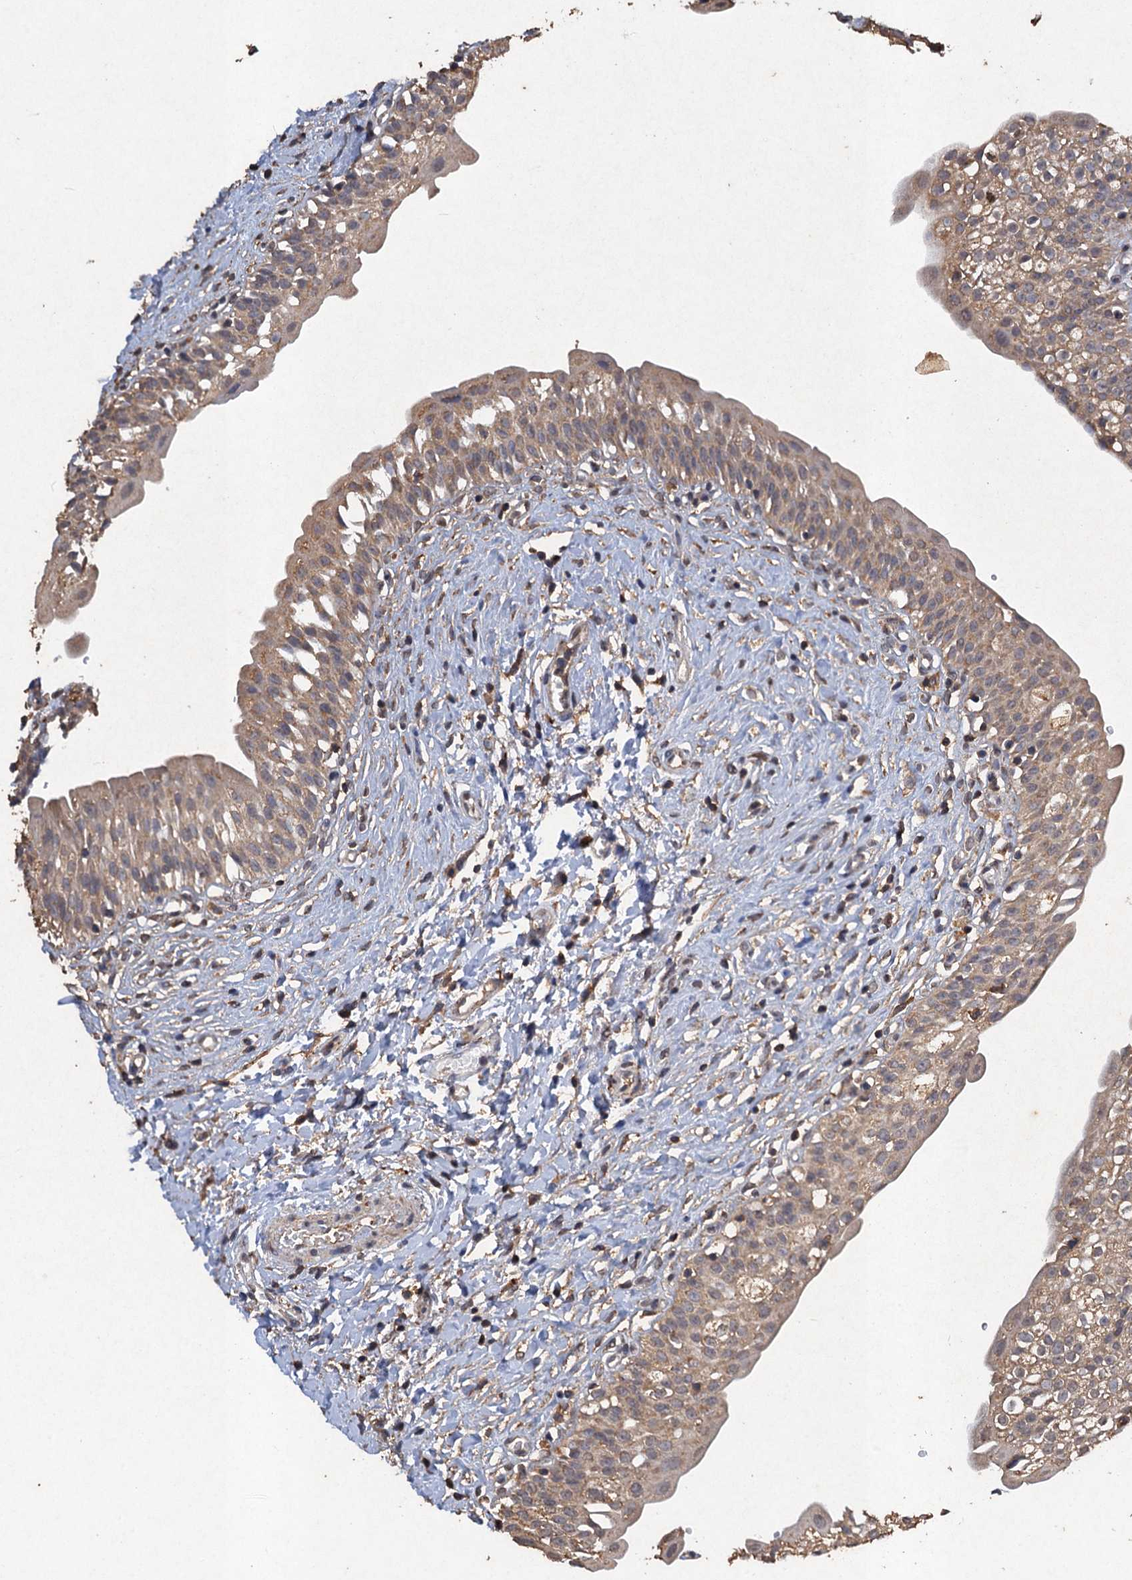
{"staining": {"intensity": "moderate", "quantity": ">75%", "location": "cytoplasmic/membranous"}, "tissue": "urinary bladder", "cell_type": "Urothelial cells", "image_type": "normal", "snomed": [{"axis": "morphology", "description": "Normal tissue, NOS"}, {"axis": "topography", "description": "Urinary bladder"}], "caption": "The photomicrograph displays a brown stain indicating the presence of a protein in the cytoplasmic/membranous of urothelial cells in urinary bladder. The staining is performed using DAB (3,3'-diaminobenzidine) brown chromogen to label protein expression. The nuclei are counter-stained blue using hematoxylin.", "gene": "SCUBE3", "patient": {"sex": "male", "age": 51}}